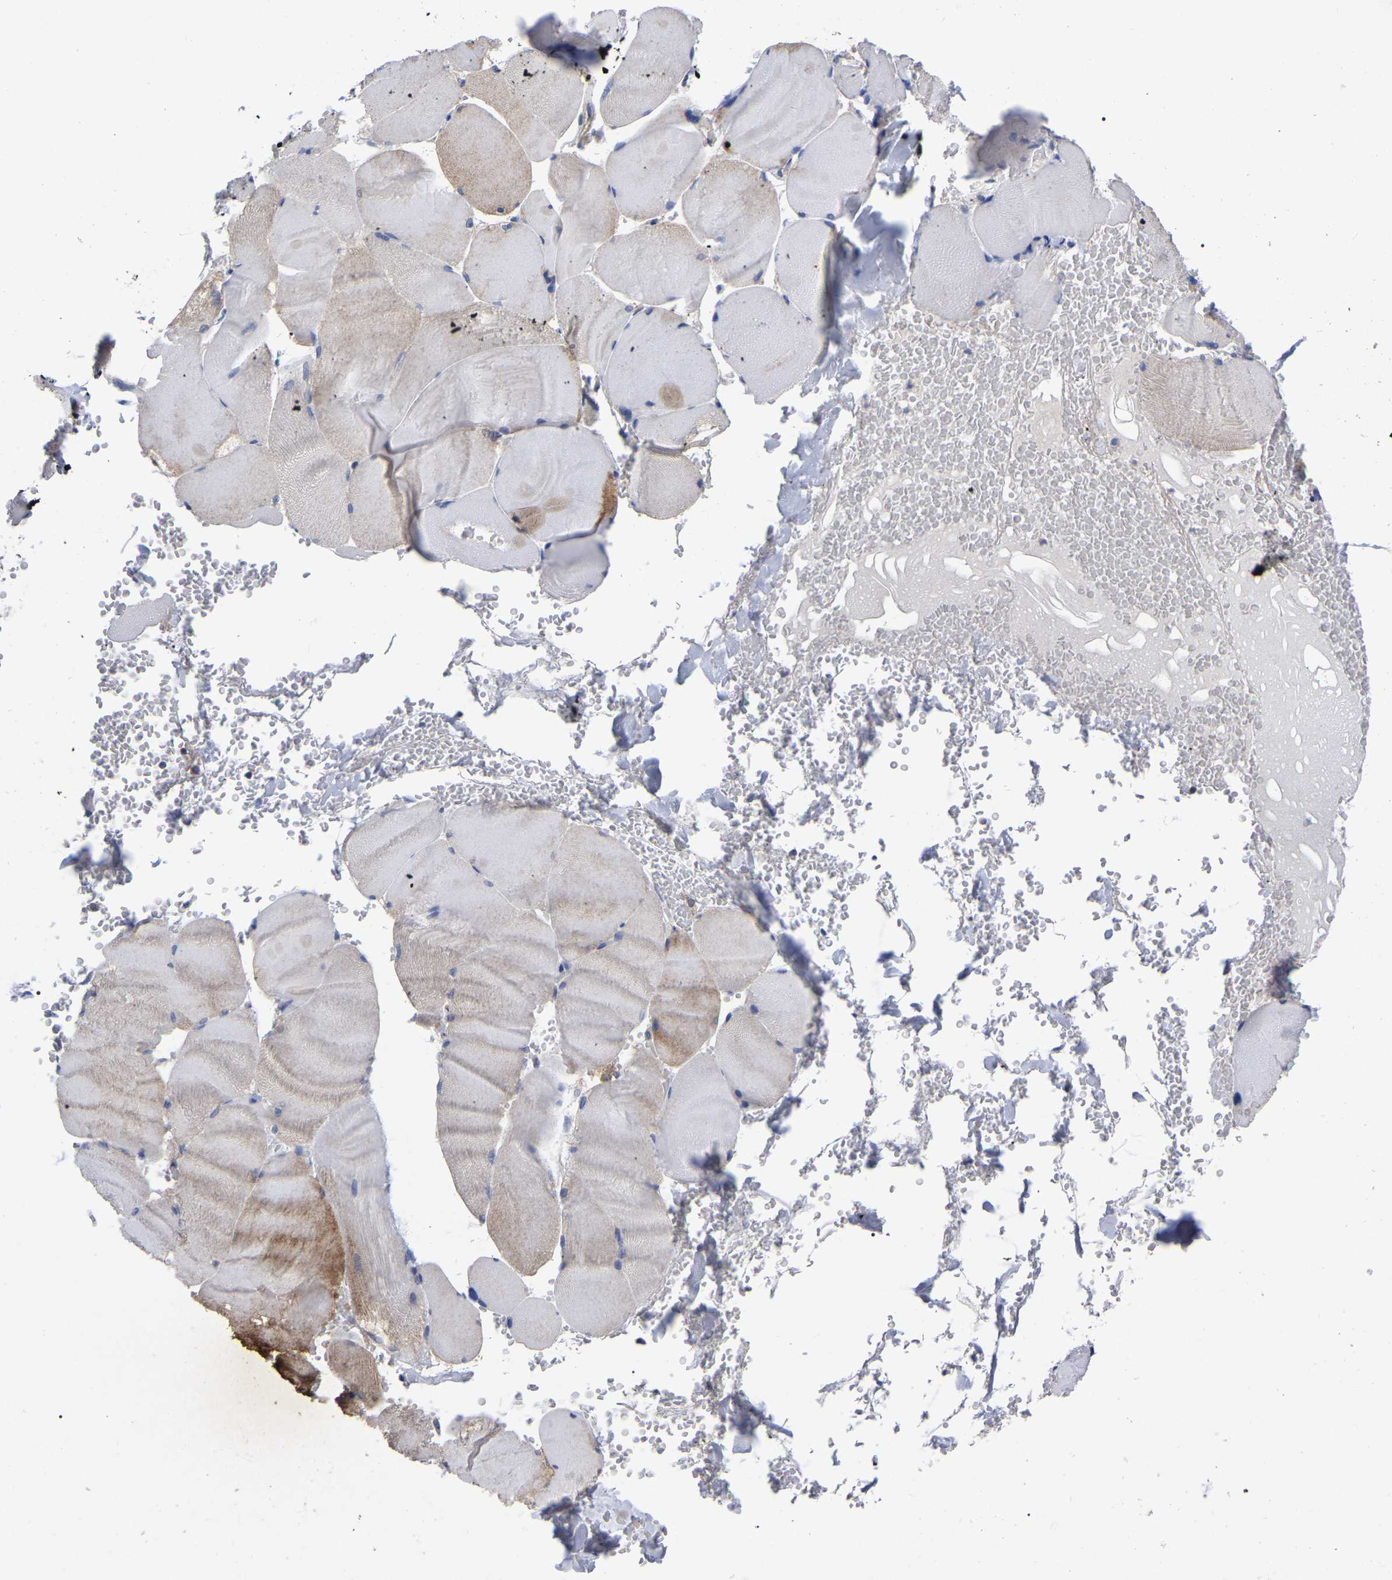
{"staining": {"intensity": "moderate", "quantity": "<25%", "location": "cytoplasmic/membranous"}, "tissue": "skeletal muscle", "cell_type": "Myocytes", "image_type": "normal", "snomed": [{"axis": "morphology", "description": "Normal tissue, NOS"}, {"axis": "topography", "description": "Skin"}, {"axis": "topography", "description": "Skeletal muscle"}], "caption": "Immunohistochemistry of unremarkable human skeletal muscle shows low levels of moderate cytoplasmic/membranous staining in about <25% of myocytes. The protein of interest is stained brown, and the nuclei are stained in blue (DAB (3,3'-diaminobenzidine) IHC with brightfield microscopy, high magnification).", "gene": "TCP1", "patient": {"sex": "male", "age": 83}}